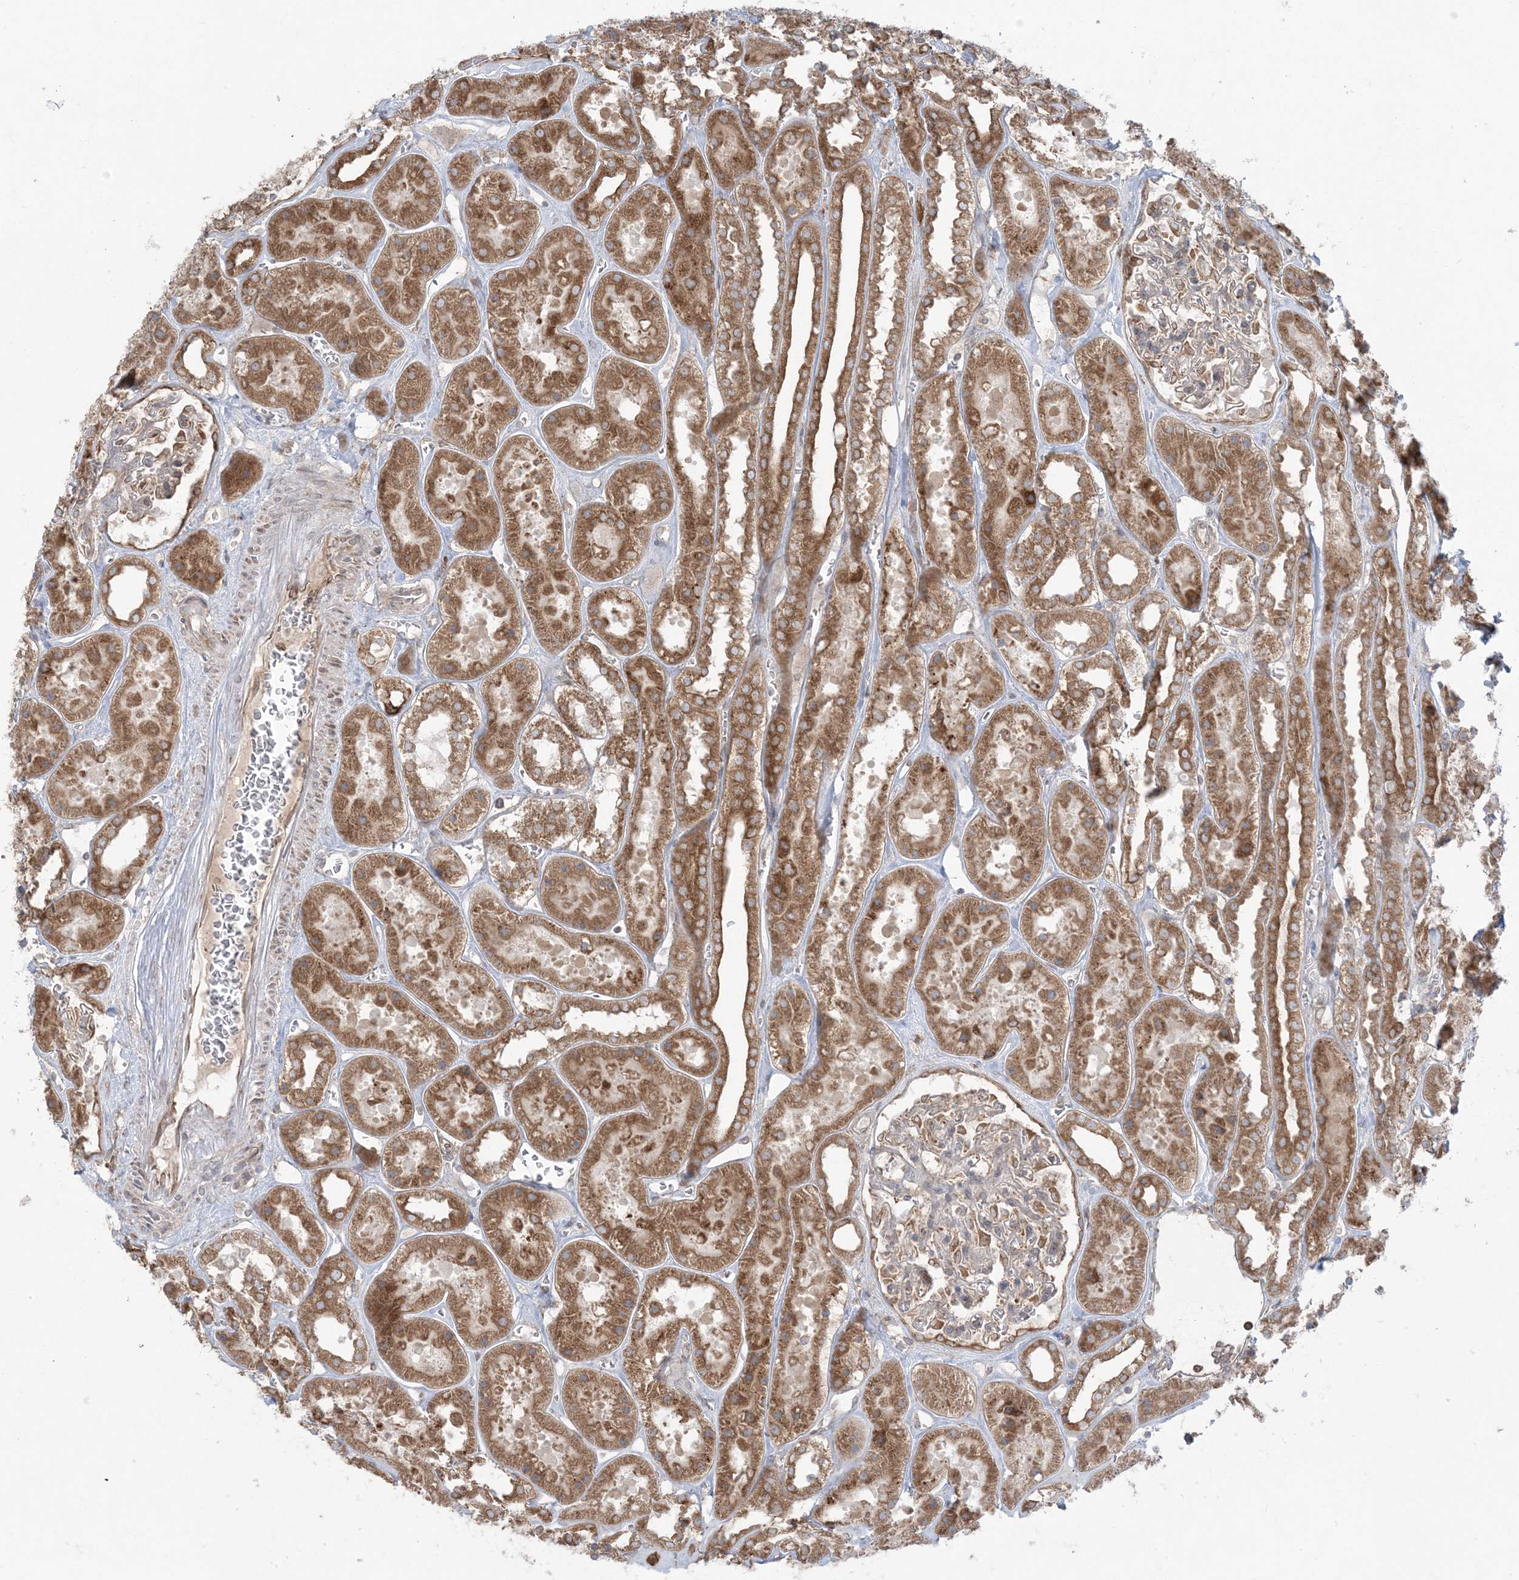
{"staining": {"intensity": "moderate", "quantity": "<25%", "location": "cytoplasmic/membranous"}, "tissue": "kidney", "cell_type": "Cells in glomeruli", "image_type": "normal", "snomed": [{"axis": "morphology", "description": "Normal tissue, NOS"}, {"axis": "topography", "description": "Kidney"}], "caption": "Brown immunohistochemical staining in unremarkable human kidney shows moderate cytoplasmic/membranous expression in approximately <25% of cells in glomeruli.", "gene": "UBXN4", "patient": {"sex": "female", "age": 41}}